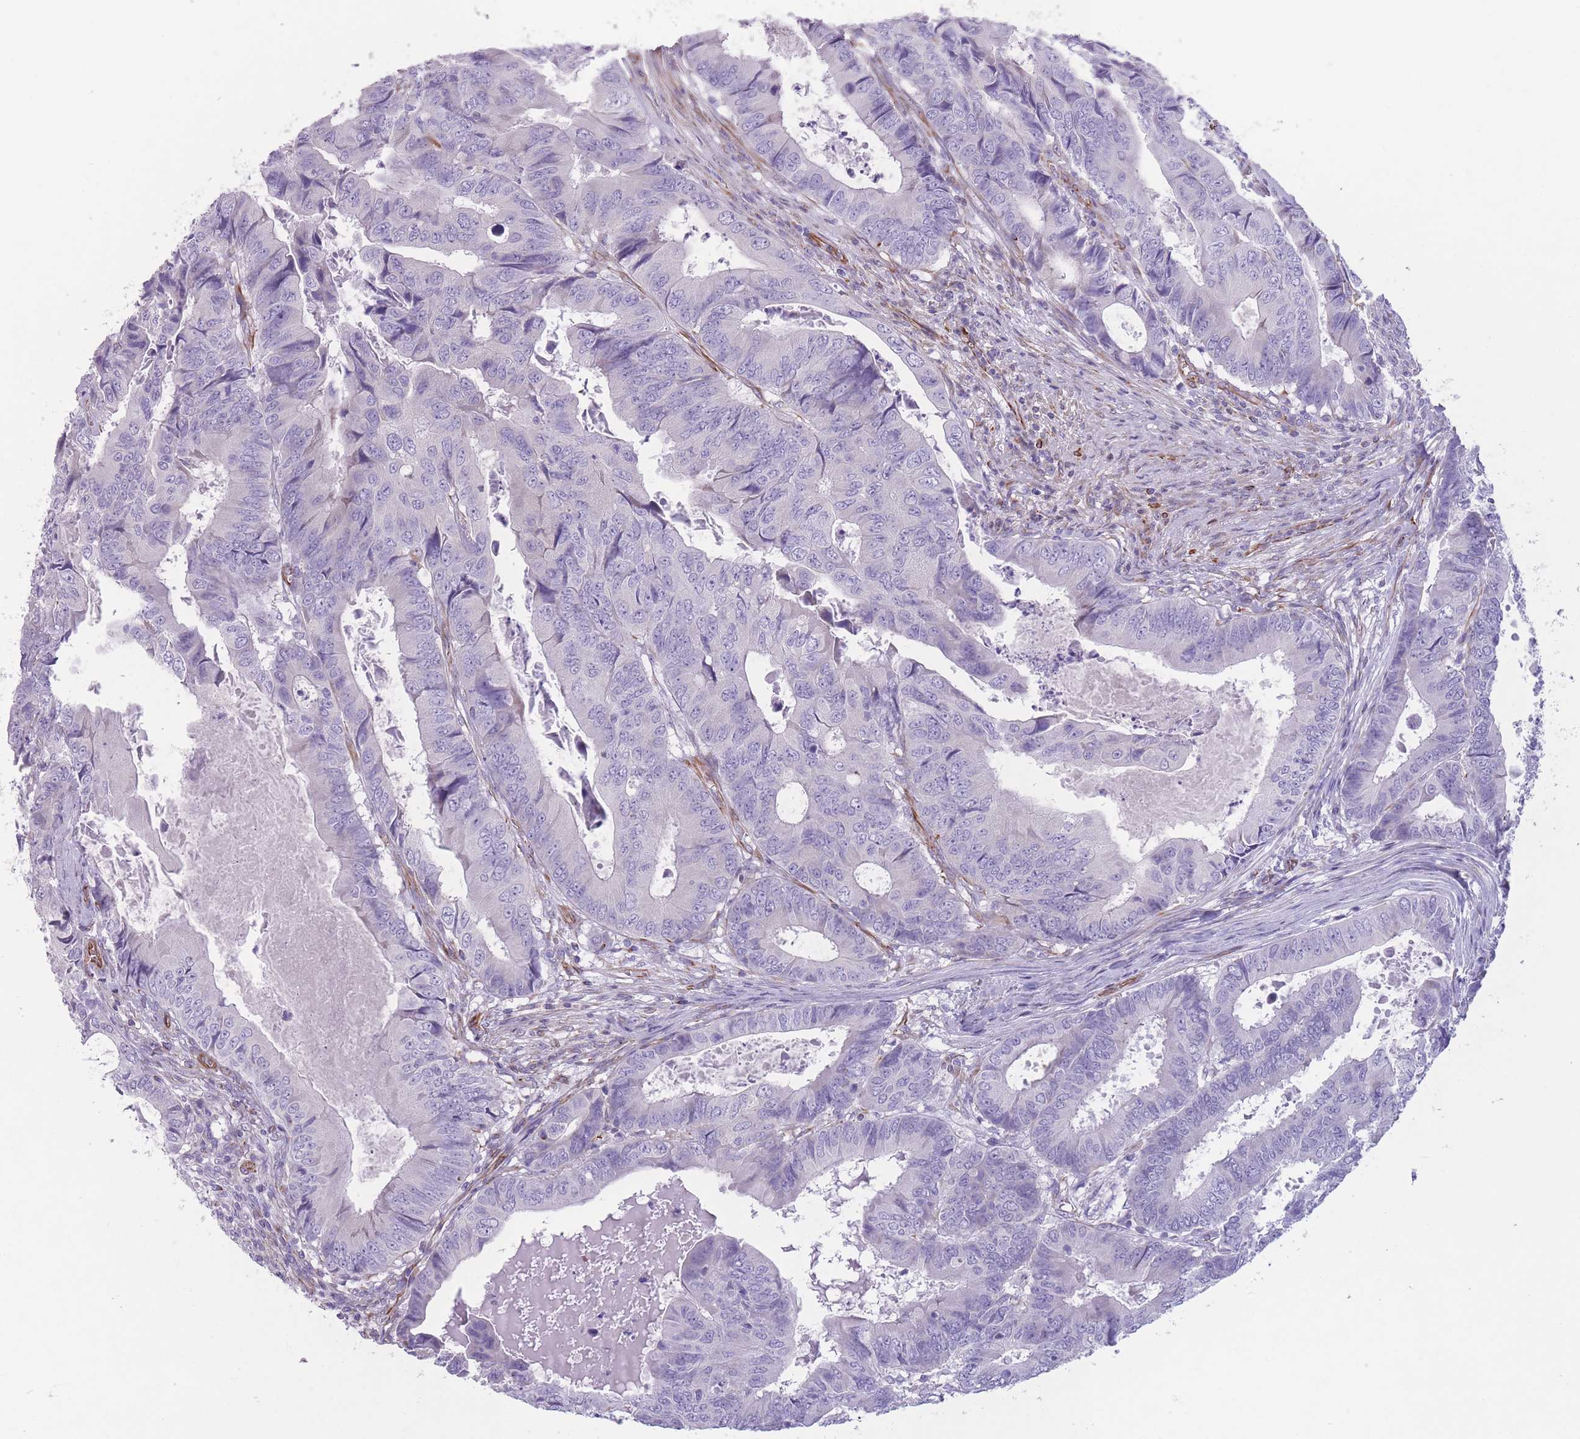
{"staining": {"intensity": "negative", "quantity": "none", "location": "none"}, "tissue": "colorectal cancer", "cell_type": "Tumor cells", "image_type": "cancer", "snomed": [{"axis": "morphology", "description": "Adenocarcinoma, NOS"}, {"axis": "topography", "description": "Colon"}], "caption": "There is no significant staining in tumor cells of adenocarcinoma (colorectal). (Stains: DAB IHC with hematoxylin counter stain, Microscopy: brightfield microscopy at high magnification).", "gene": "PTCD1", "patient": {"sex": "male", "age": 85}}